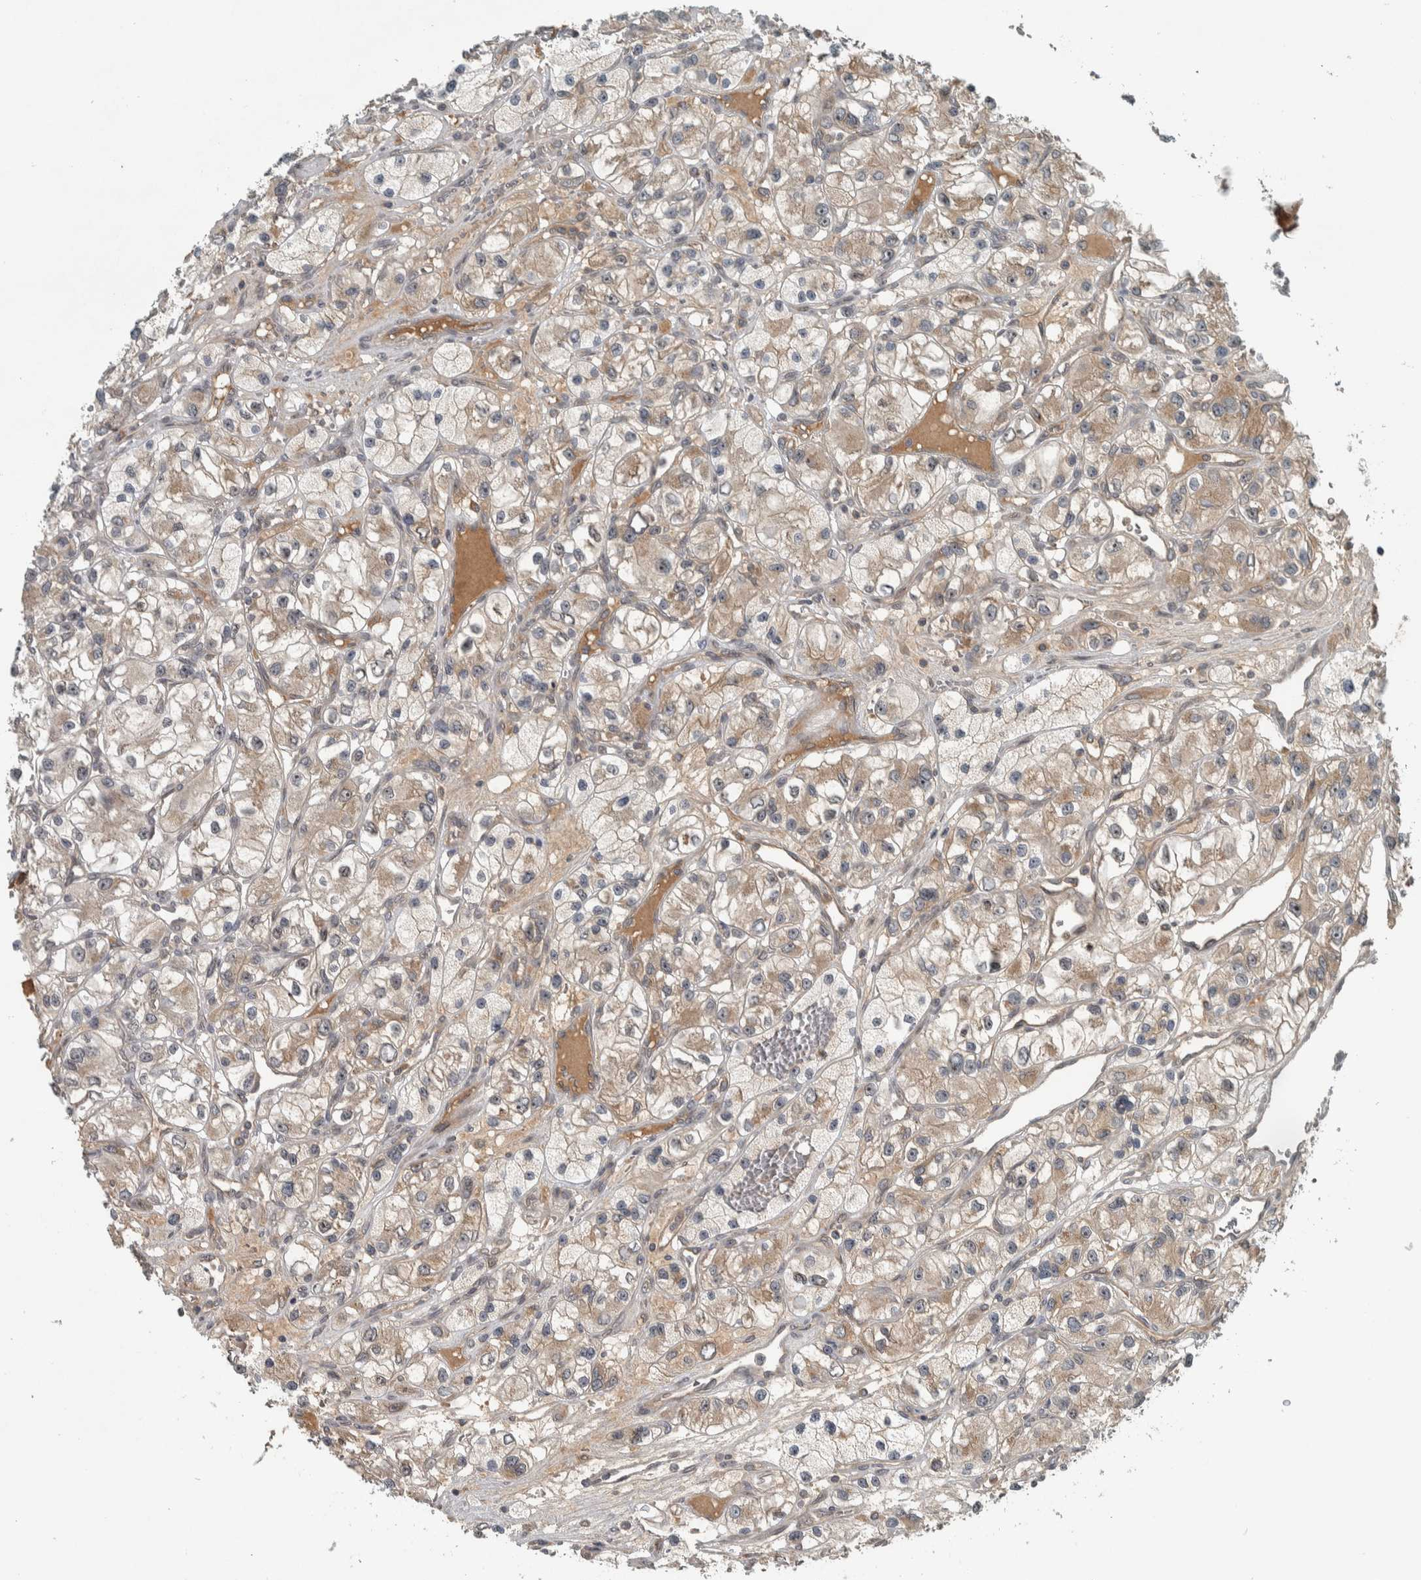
{"staining": {"intensity": "weak", "quantity": "25%-75%", "location": "cytoplasmic/membranous,nuclear"}, "tissue": "renal cancer", "cell_type": "Tumor cells", "image_type": "cancer", "snomed": [{"axis": "morphology", "description": "Adenocarcinoma, NOS"}, {"axis": "topography", "description": "Kidney"}], "caption": "IHC staining of renal cancer (adenocarcinoma), which exhibits low levels of weak cytoplasmic/membranous and nuclear staining in about 25%-75% of tumor cells indicating weak cytoplasmic/membranous and nuclear protein staining. The staining was performed using DAB (3,3'-diaminobenzidine) (brown) for protein detection and nuclei were counterstained in hematoxylin (blue).", "gene": "XPO5", "patient": {"sex": "female", "age": 57}}